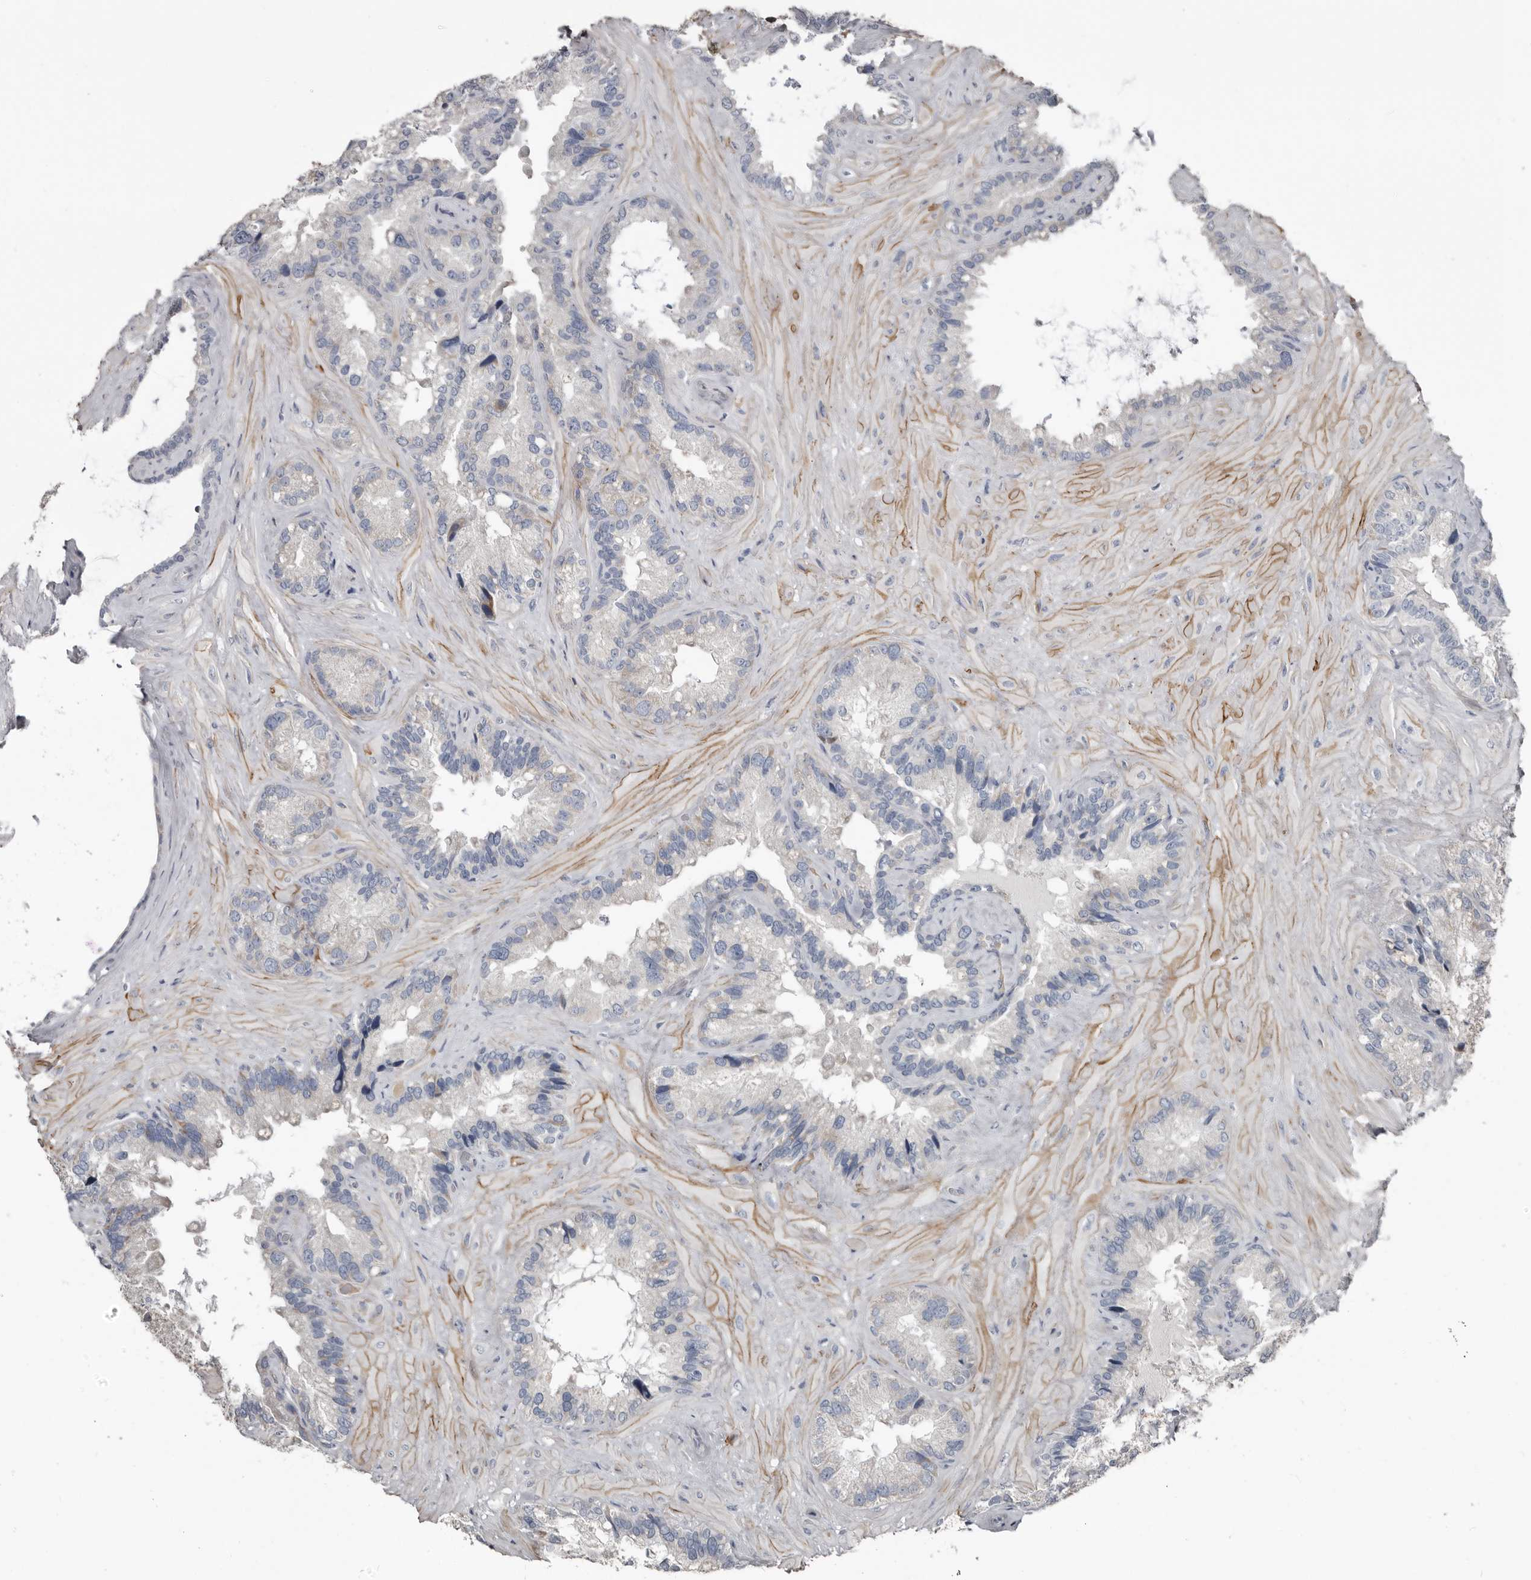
{"staining": {"intensity": "negative", "quantity": "none", "location": "none"}, "tissue": "seminal vesicle", "cell_type": "Glandular cells", "image_type": "normal", "snomed": [{"axis": "morphology", "description": "Normal tissue, NOS"}, {"axis": "topography", "description": "Prostate"}, {"axis": "topography", "description": "Seminal veicle"}], "caption": "High power microscopy image of an immunohistochemistry micrograph of normal seminal vesicle, revealing no significant expression in glandular cells. Brightfield microscopy of immunohistochemistry stained with DAB (3,3'-diaminobenzidine) (brown) and hematoxylin (blue), captured at high magnification.", "gene": "ZNF114", "patient": {"sex": "male", "age": 68}}